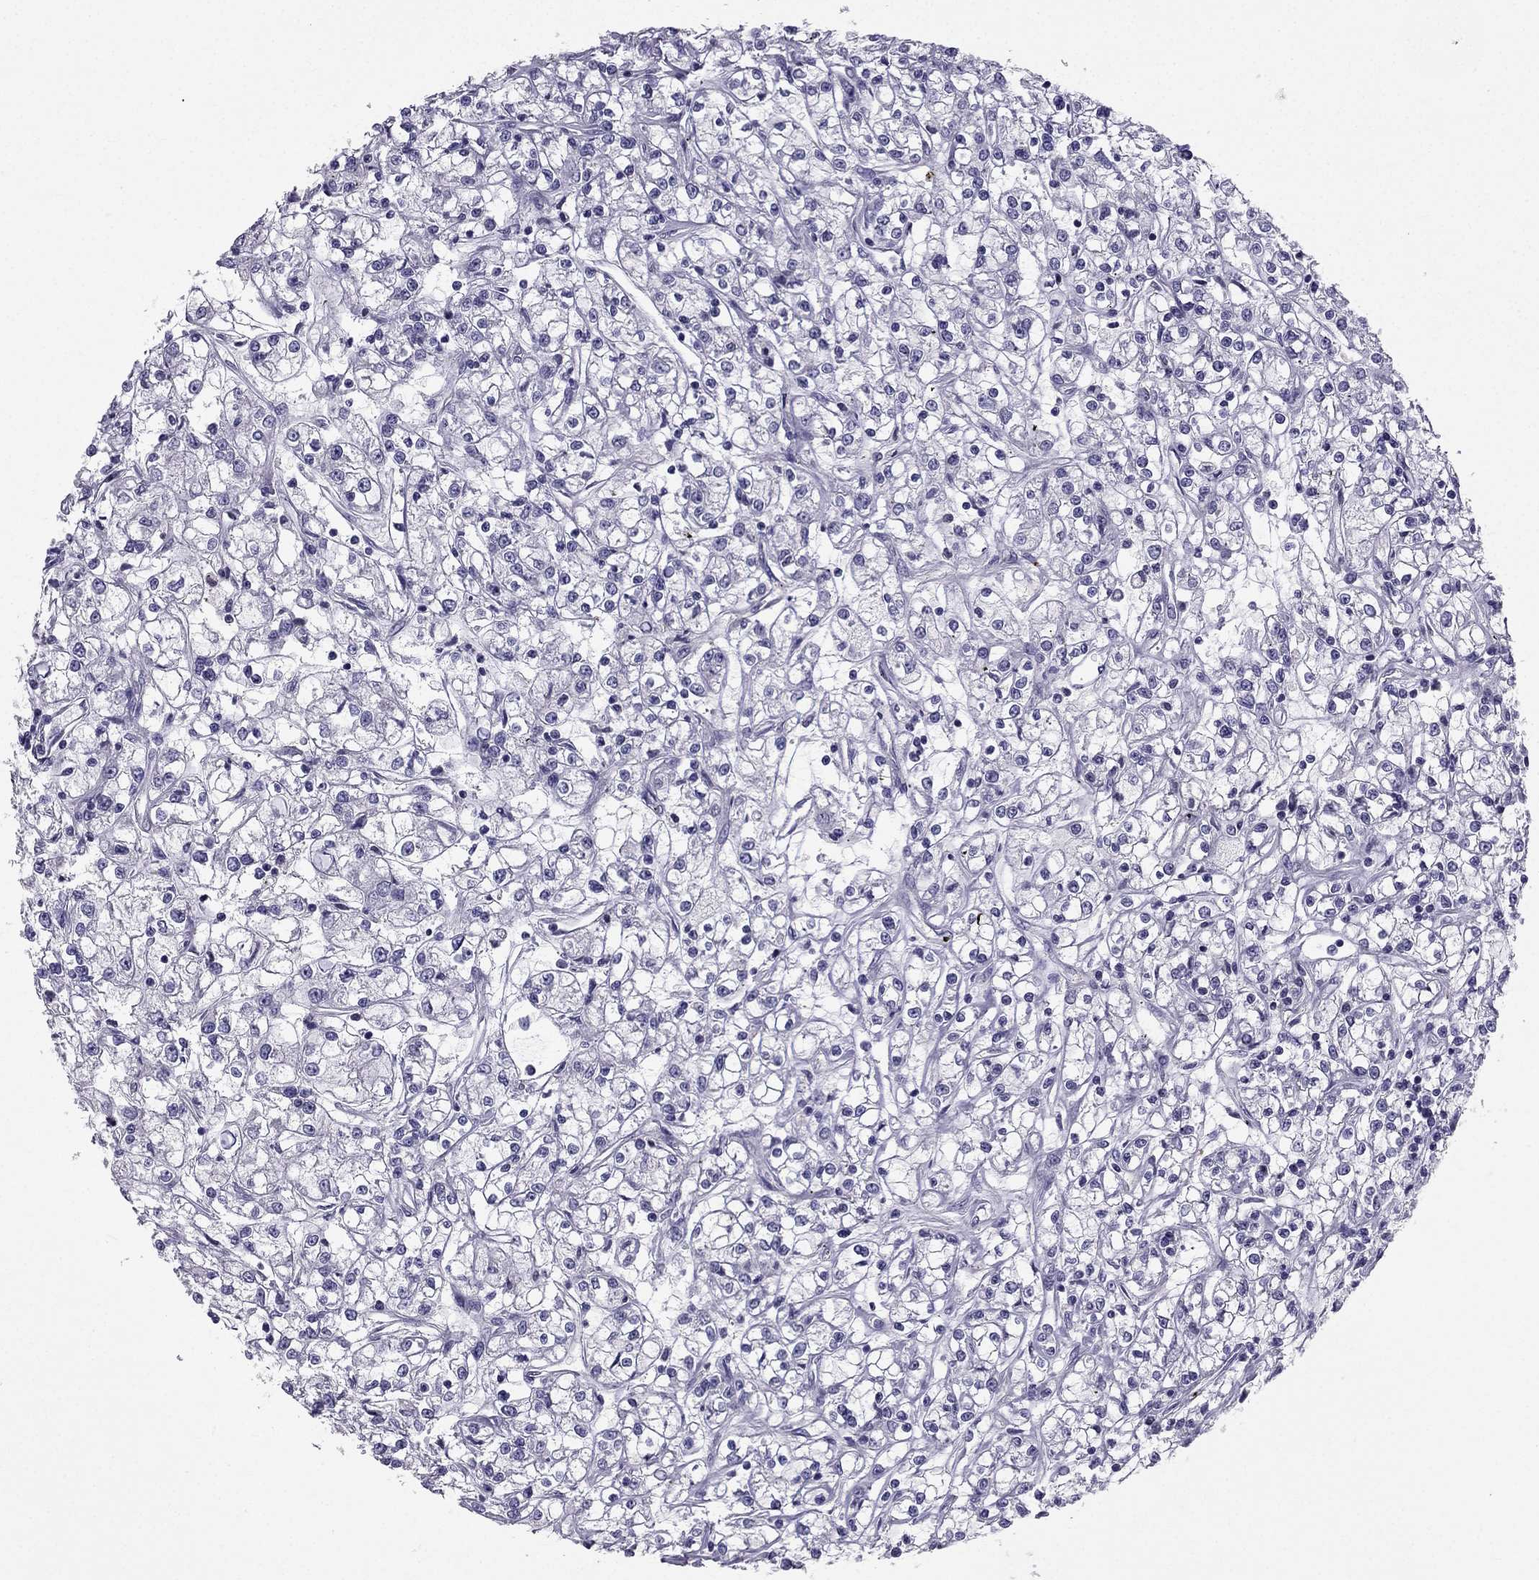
{"staining": {"intensity": "negative", "quantity": "none", "location": "none"}, "tissue": "renal cancer", "cell_type": "Tumor cells", "image_type": "cancer", "snomed": [{"axis": "morphology", "description": "Adenocarcinoma, NOS"}, {"axis": "topography", "description": "Kidney"}], "caption": "Renal cancer stained for a protein using immunohistochemistry exhibits no positivity tumor cells.", "gene": "SYT5", "patient": {"sex": "female", "age": 59}}